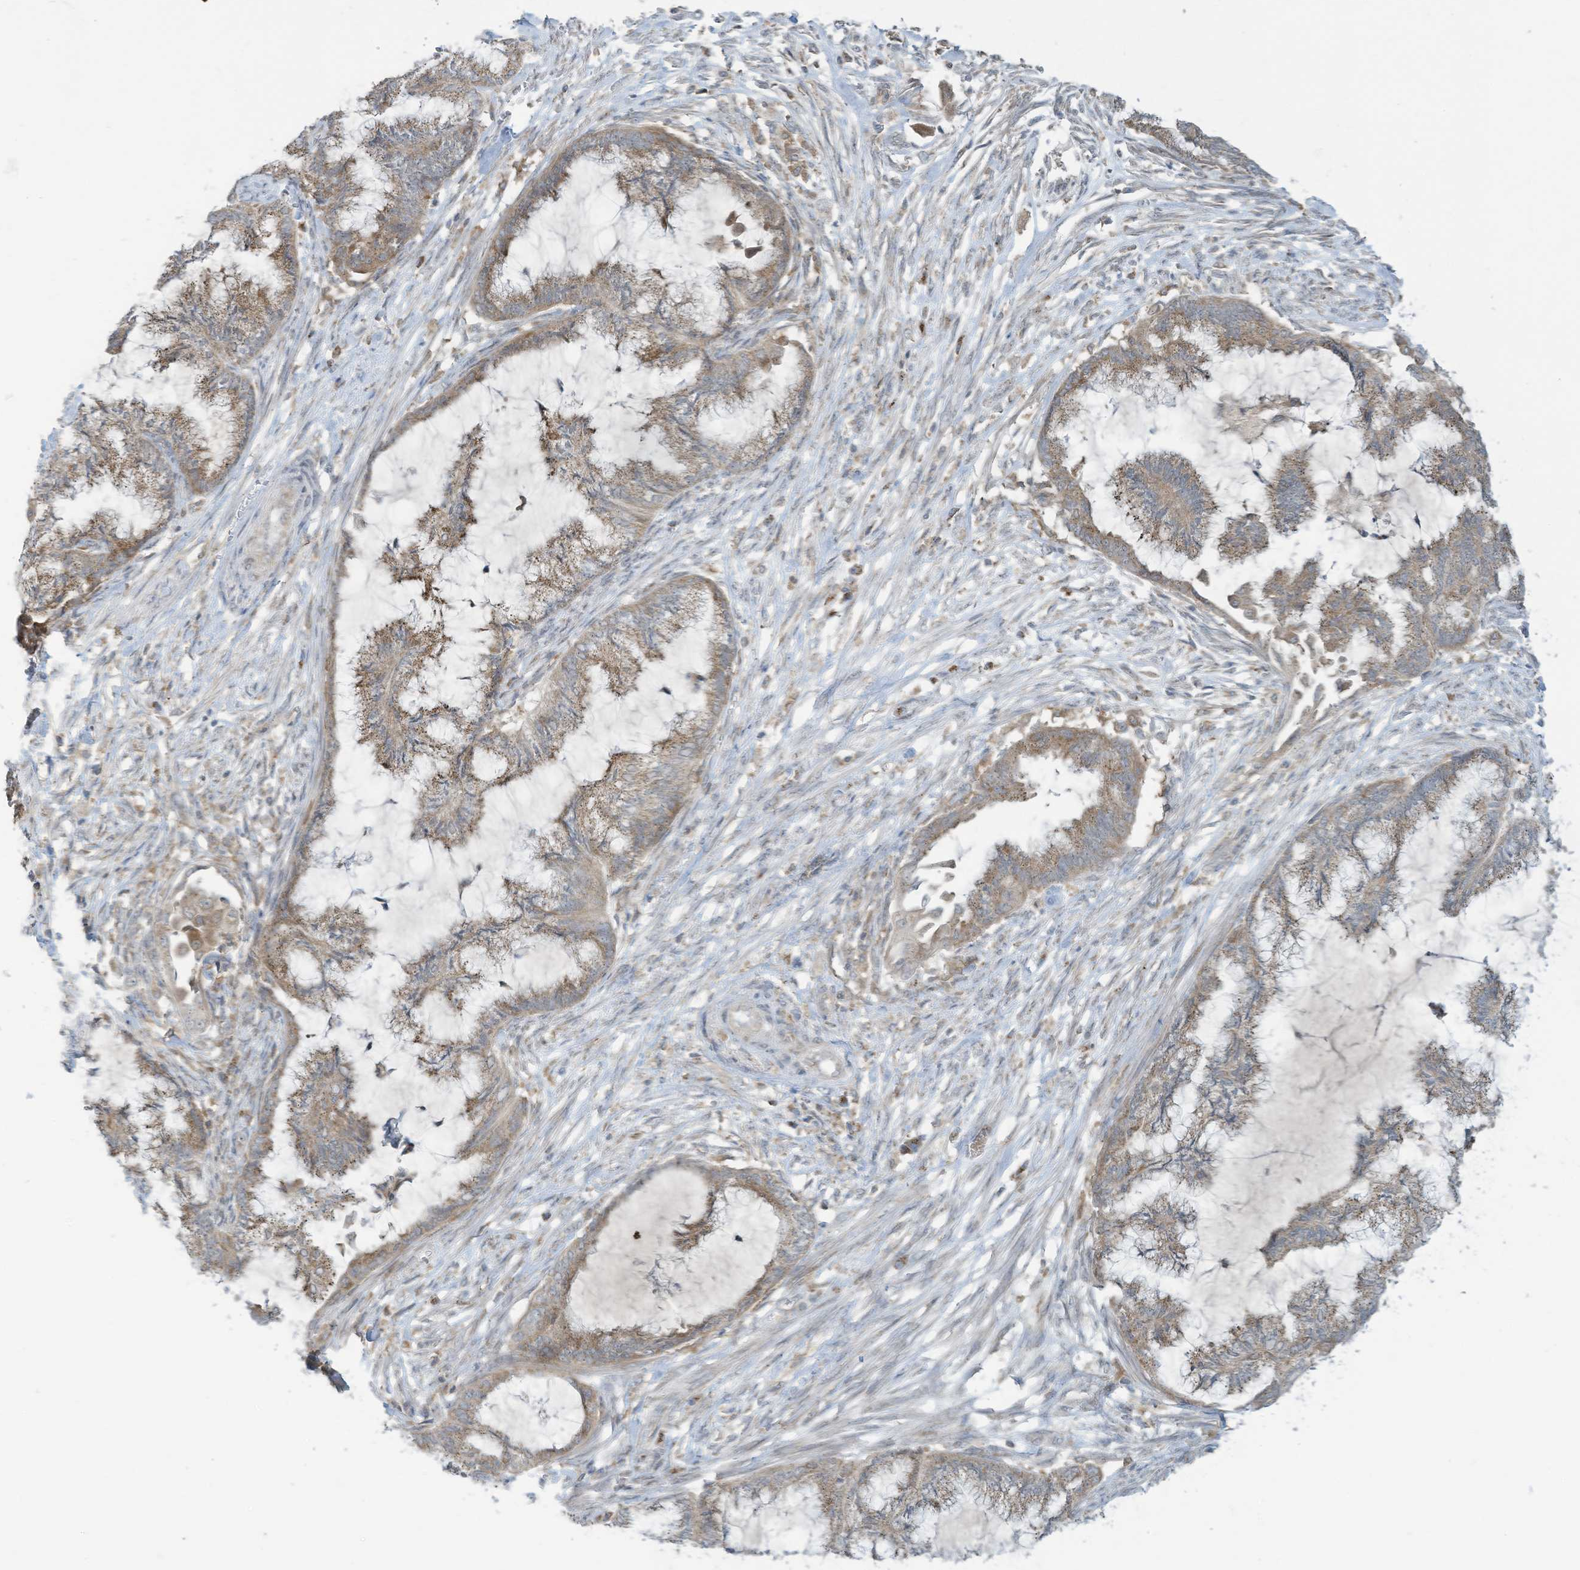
{"staining": {"intensity": "moderate", "quantity": "25%-75%", "location": "cytoplasmic/membranous"}, "tissue": "endometrial cancer", "cell_type": "Tumor cells", "image_type": "cancer", "snomed": [{"axis": "morphology", "description": "Adenocarcinoma, NOS"}, {"axis": "topography", "description": "Endometrium"}], "caption": "Immunohistochemical staining of endometrial cancer (adenocarcinoma) reveals moderate cytoplasmic/membranous protein positivity in approximately 25%-75% of tumor cells. The staining is performed using DAB brown chromogen to label protein expression. The nuclei are counter-stained blue using hematoxylin.", "gene": "PARVG", "patient": {"sex": "female", "age": 86}}